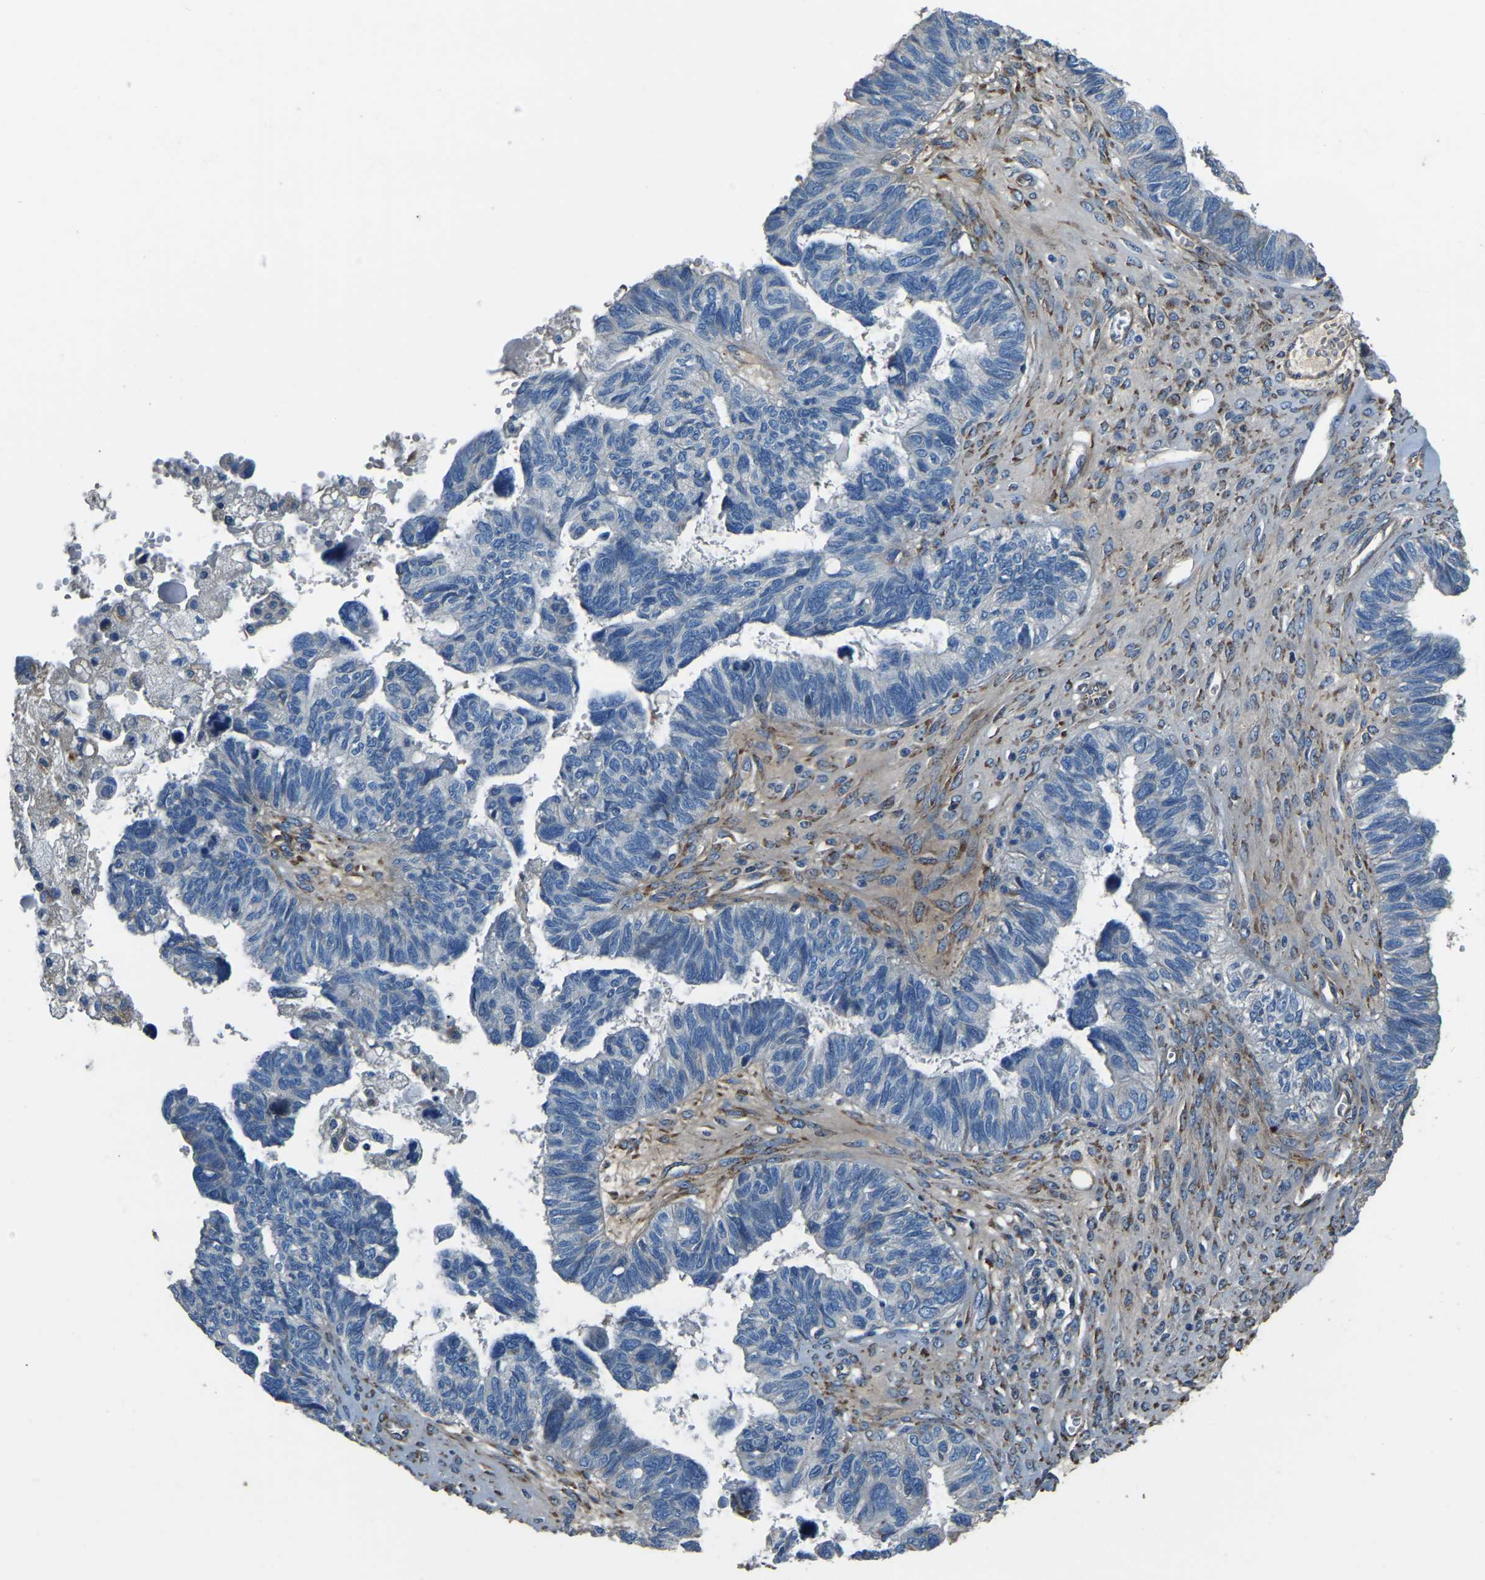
{"staining": {"intensity": "negative", "quantity": "none", "location": "none"}, "tissue": "ovarian cancer", "cell_type": "Tumor cells", "image_type": "cancer", "snomed": [{"axis": "morphology", "description": "Cystadenocarcinoma, serous, NOS"}, {"axis": "topography", "description": "Ovary"}], "caption": "A high-resolution image shows immunohistochemistry (IHC) staining of ovarian cancer (serous cystadenocarcinoma), which exhibits no significant expression in tumor cells. (Stains: DAB (3,3'-diaminobenzidine) immunohistochemistry with hematoxylin counter stain, Microscopy: brightfield microscopy at high magnification).", "gene": "COL3A1", "patient": {"sex": "female", "age": 79}}